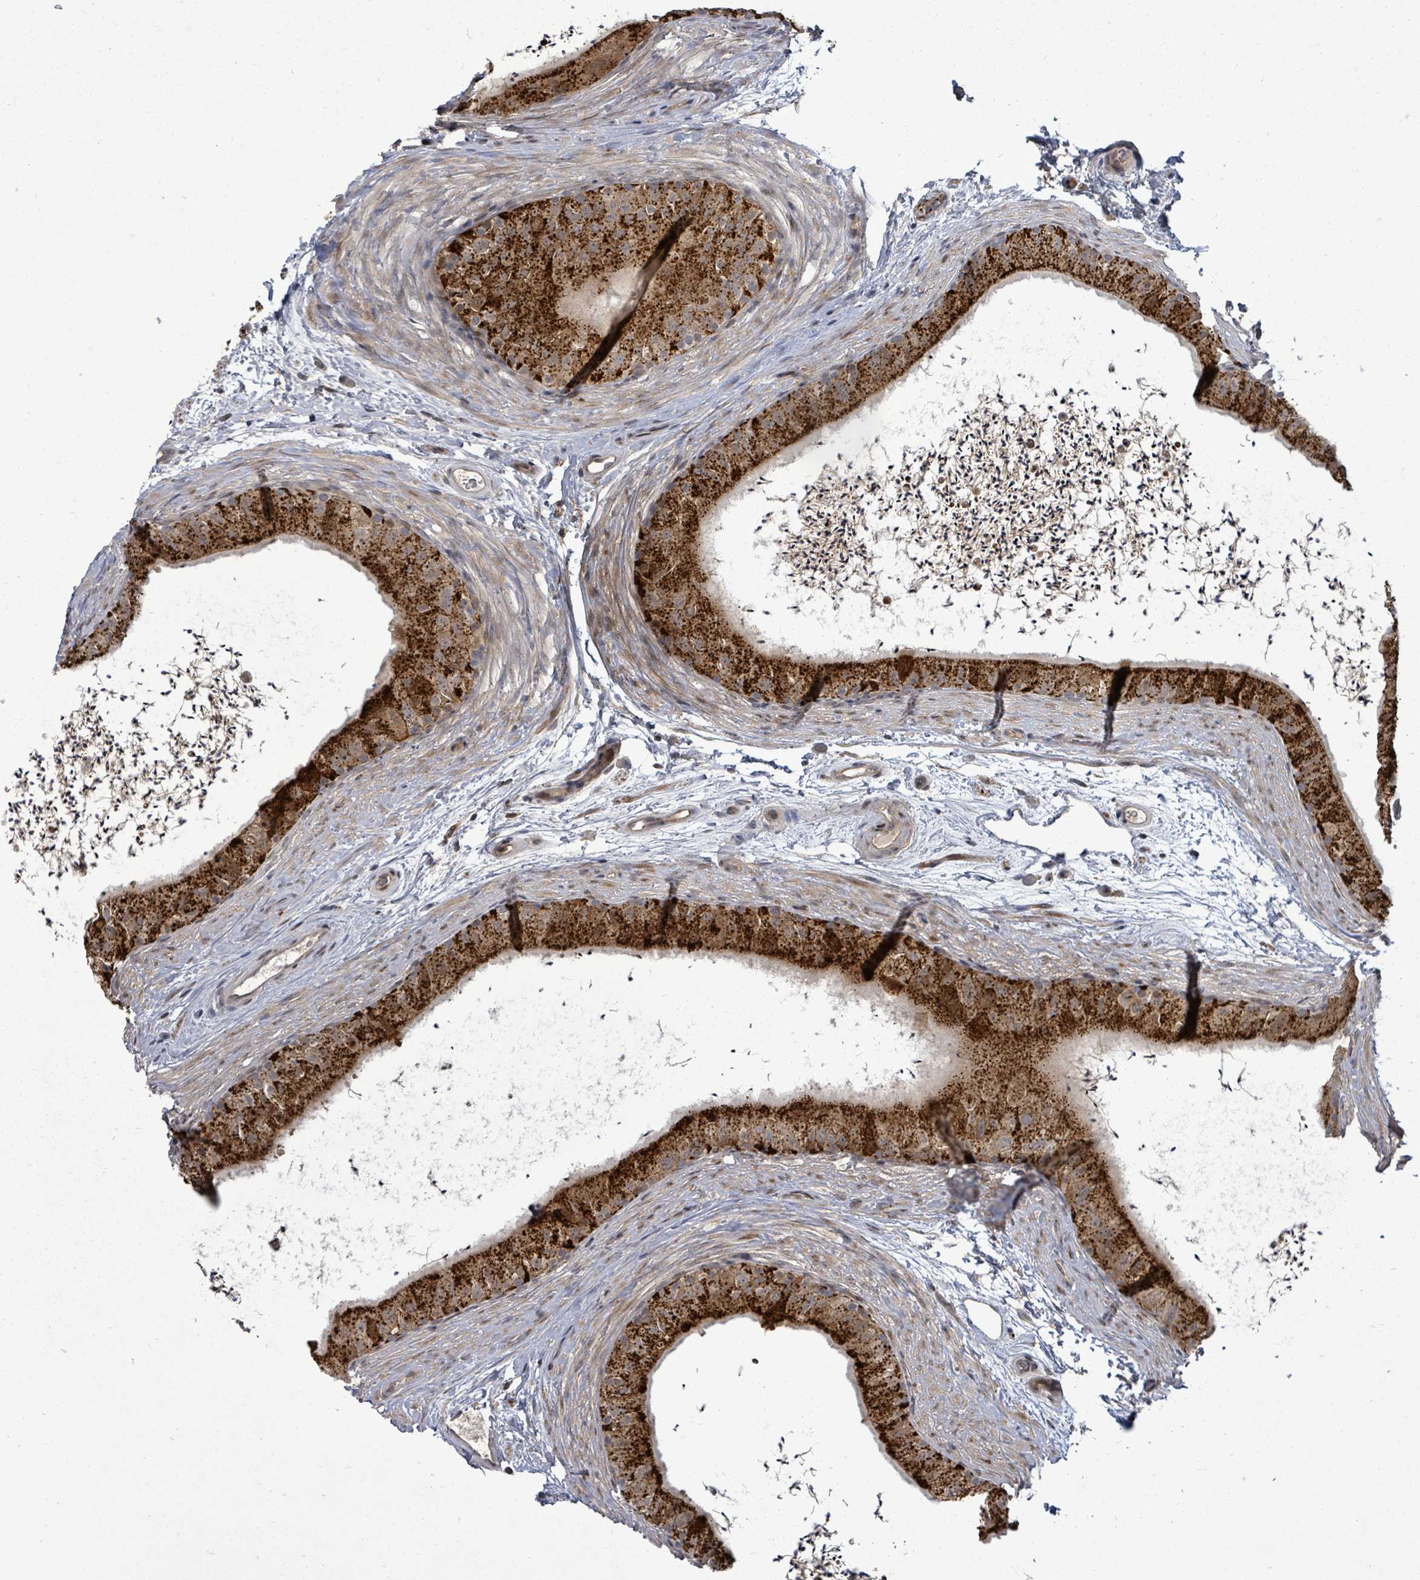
{"staining": {"intensity": "strong", "quantity": ">75%", "location": "cytoplasmic/membranous"}, "tissue": "epididymis", "cell_type": "Glandular cells", "image_type": "normal", "snomed": [{"axis": "morphology", "description": "Normal tissue, NOS"}, {"axis": "topography", "description": "Epididymis"}], "caption": "Immunohistochemical staining of unremarkable human epididymis demonstrates >75% levels of strong cytoplasmic/membranous protein staining in about >75% of glandular cells. (DAB IHC with brightfield microscopy, high magnification).", "gene": "KRTAP27", "patient": {"sex": "male", "age": 50}}